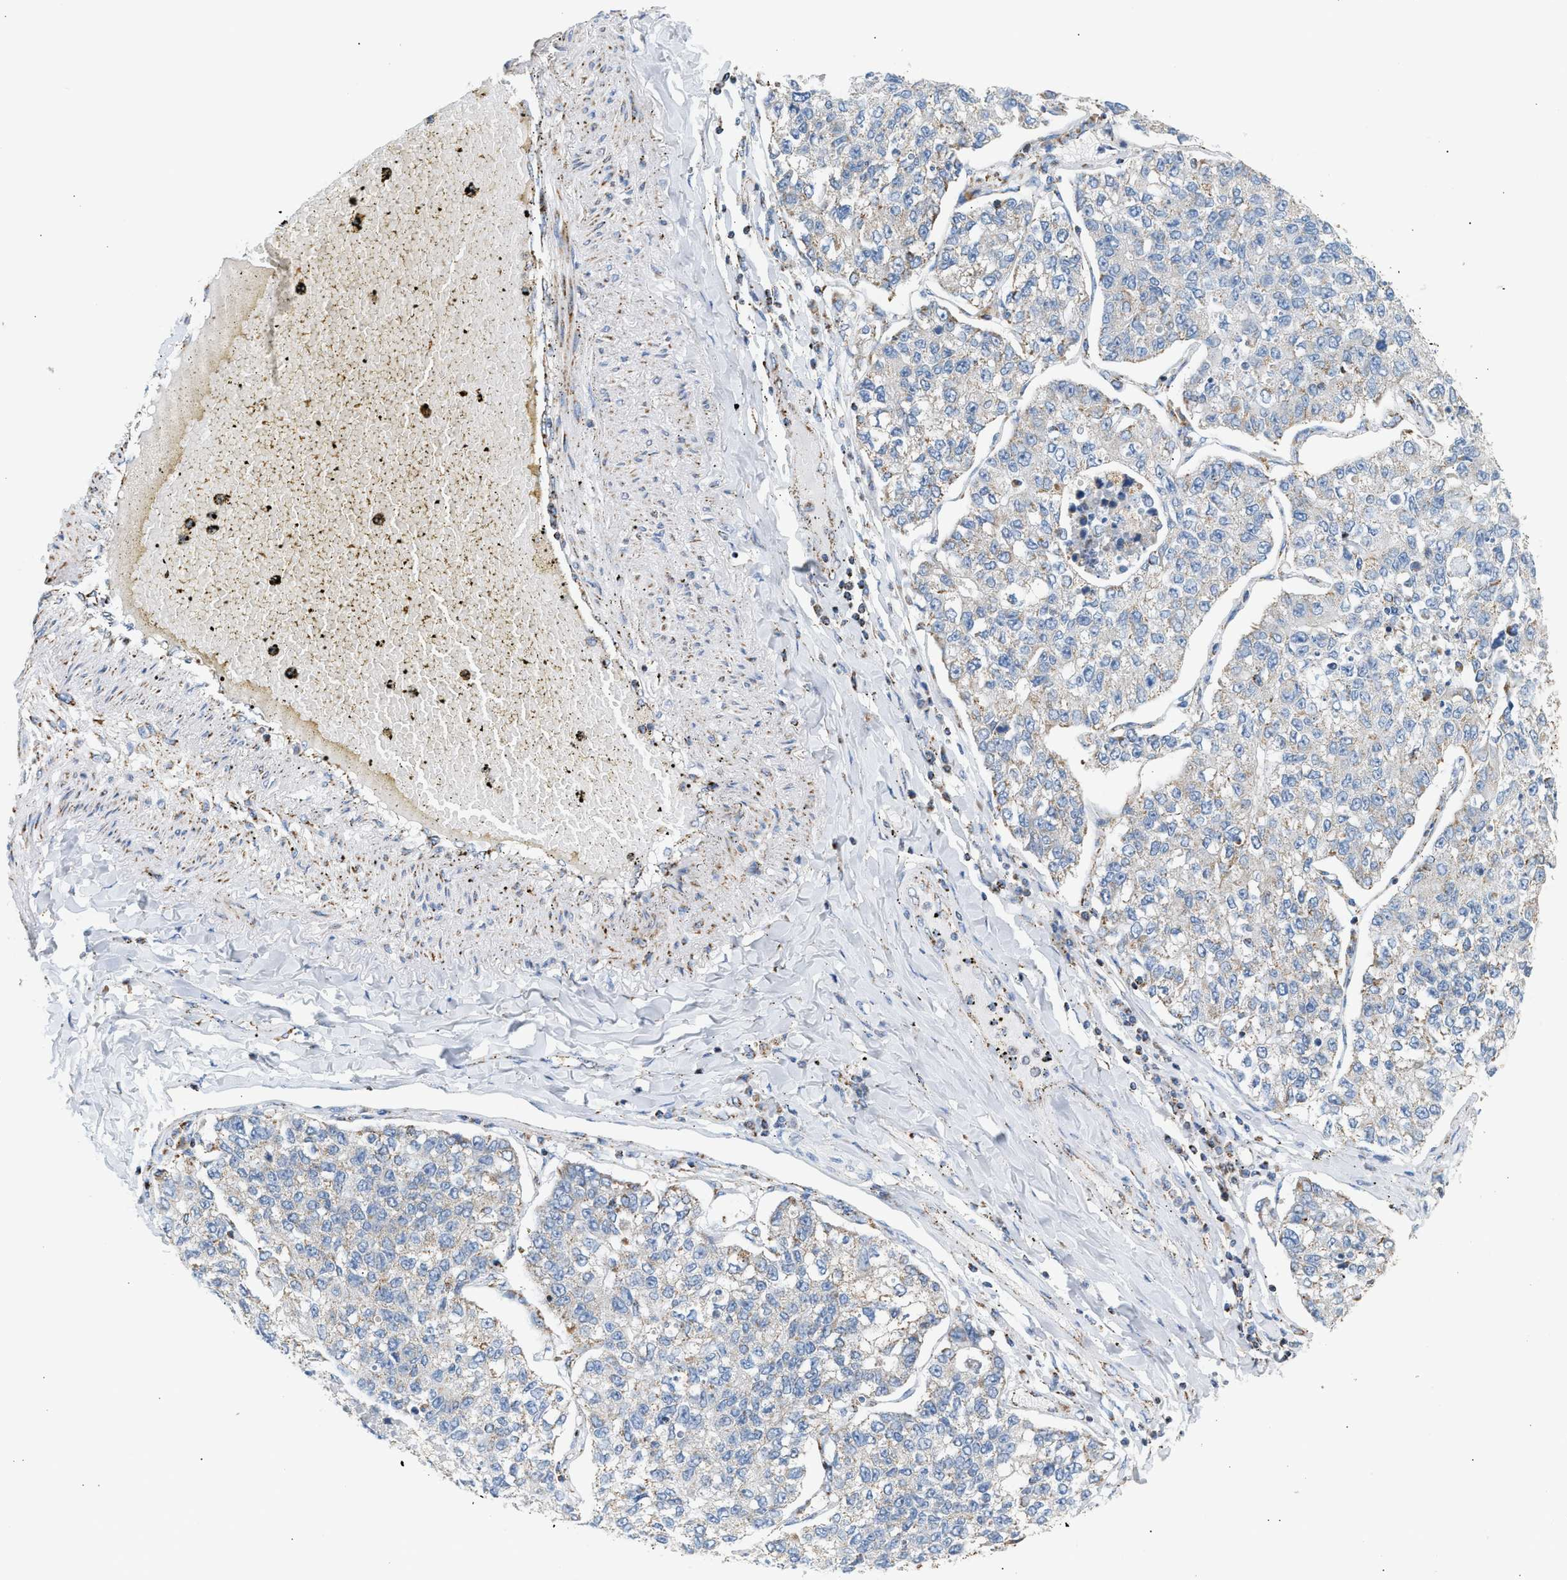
{"staining": {"intensity": "negative", "quantity": "none", "location": "none"}, "tissue": "lung cancer", "cell_type": "Tumor cells", "image_type": "cancer", "snomed": [{"axis": "morphology", "description": "Adenocarcinoma, NOS"}, {"axis": "topography", "description": "Lung"}], "caption": "Immunohistochemical staining of lung adenocarcinoma displays no significant staining in tumor cells.", "gene": "OGDH", "patient": {"sex": "male", "age": 49}}